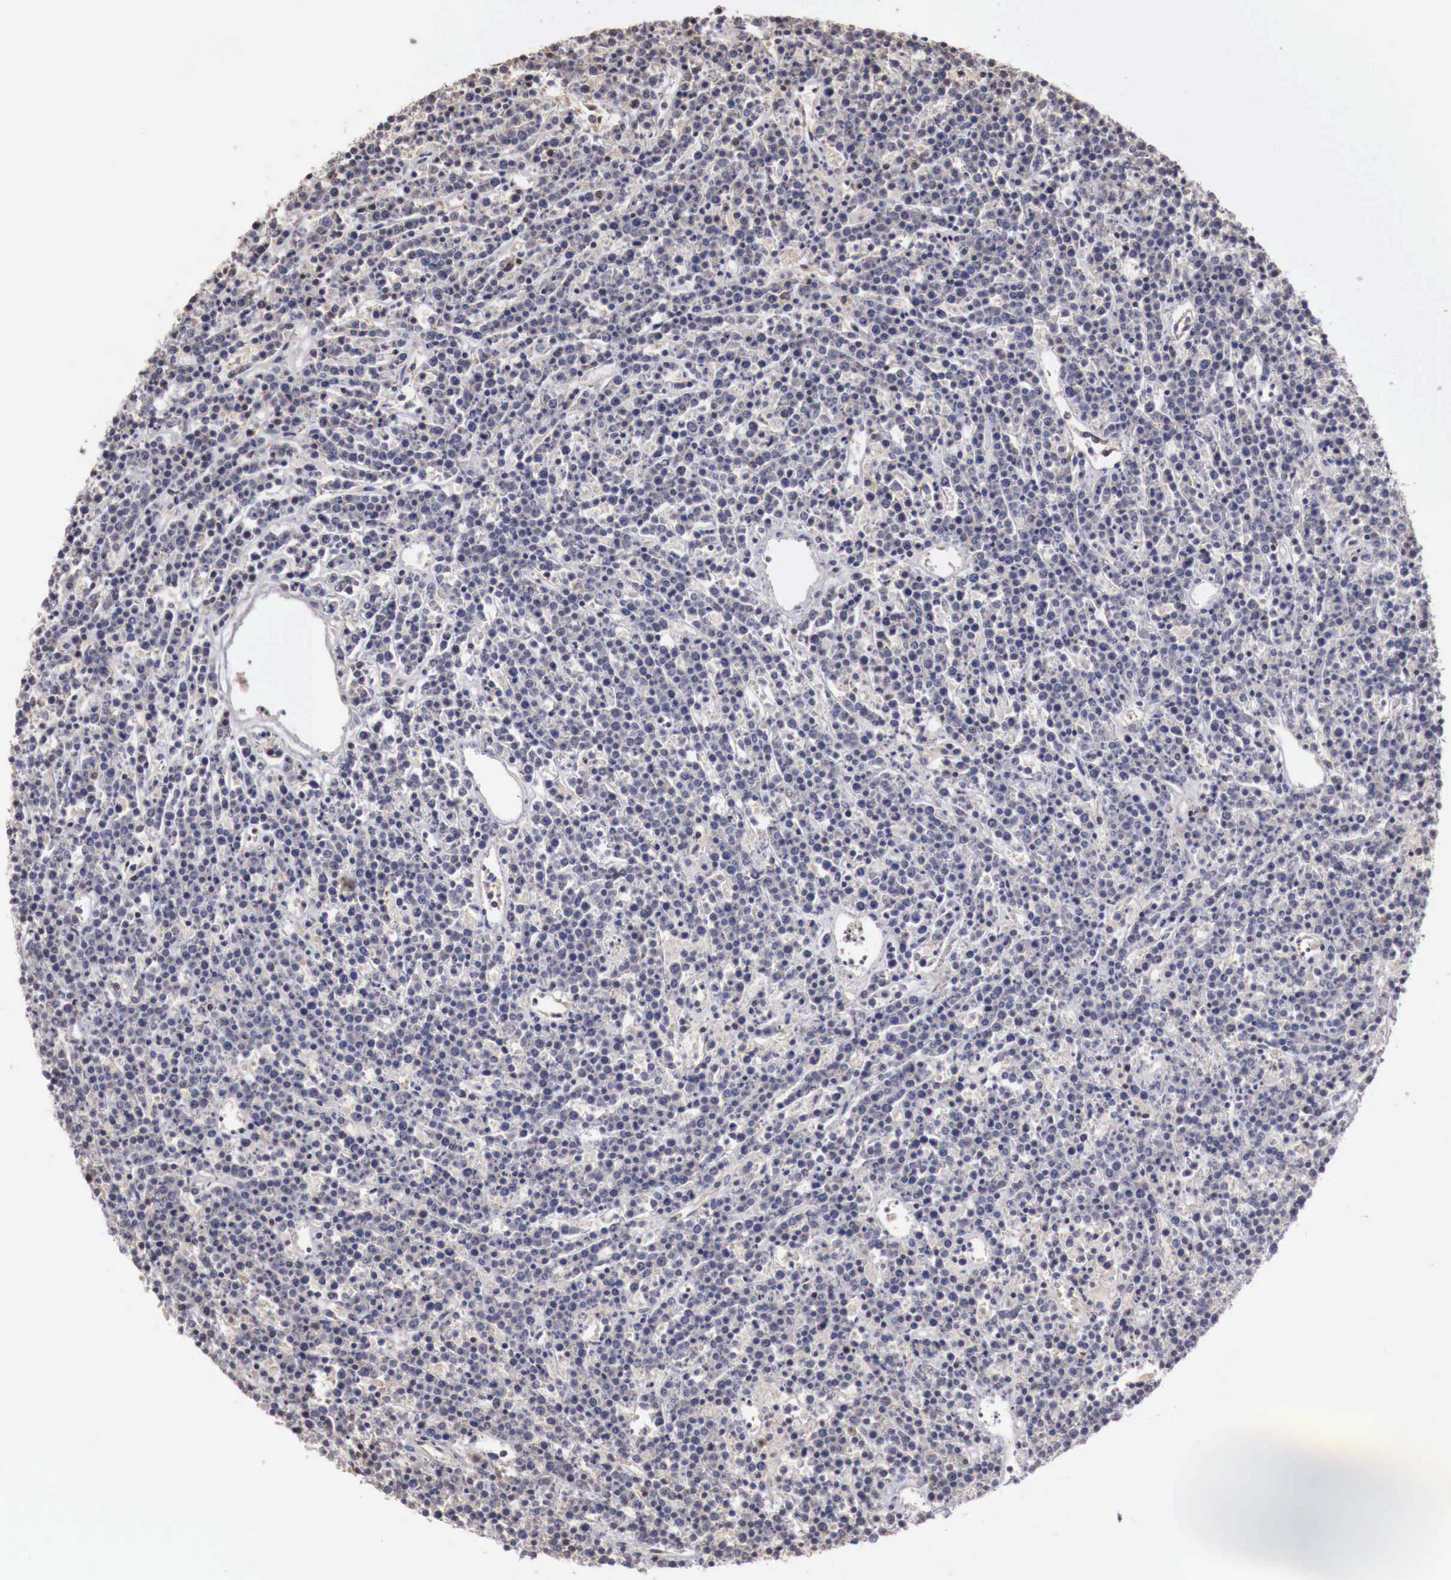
{"staining": {"intensity": "negative", "quantity": "none", "location": "none"}, "tissue": "lymphoma", "cell_type": "Tumor cells", "image_type": "cancer", "snomed": [{"axis": "morphology", "description": "Malignant lymphoma, non-Hodgkin's type, High grade"}, {"axis": "topography", "description": "Ovary"}], "caption": "Tumor cells show no significant positivity in lymphoma. Brightfield microscopy of IHC stained with DAB (3,3'-diaminobenzidine) (brown) and hematoxylin (blue), captured at high magnification.", "gene": "KHDRBS2", "patient": {"sex": "female", "age": 56}}